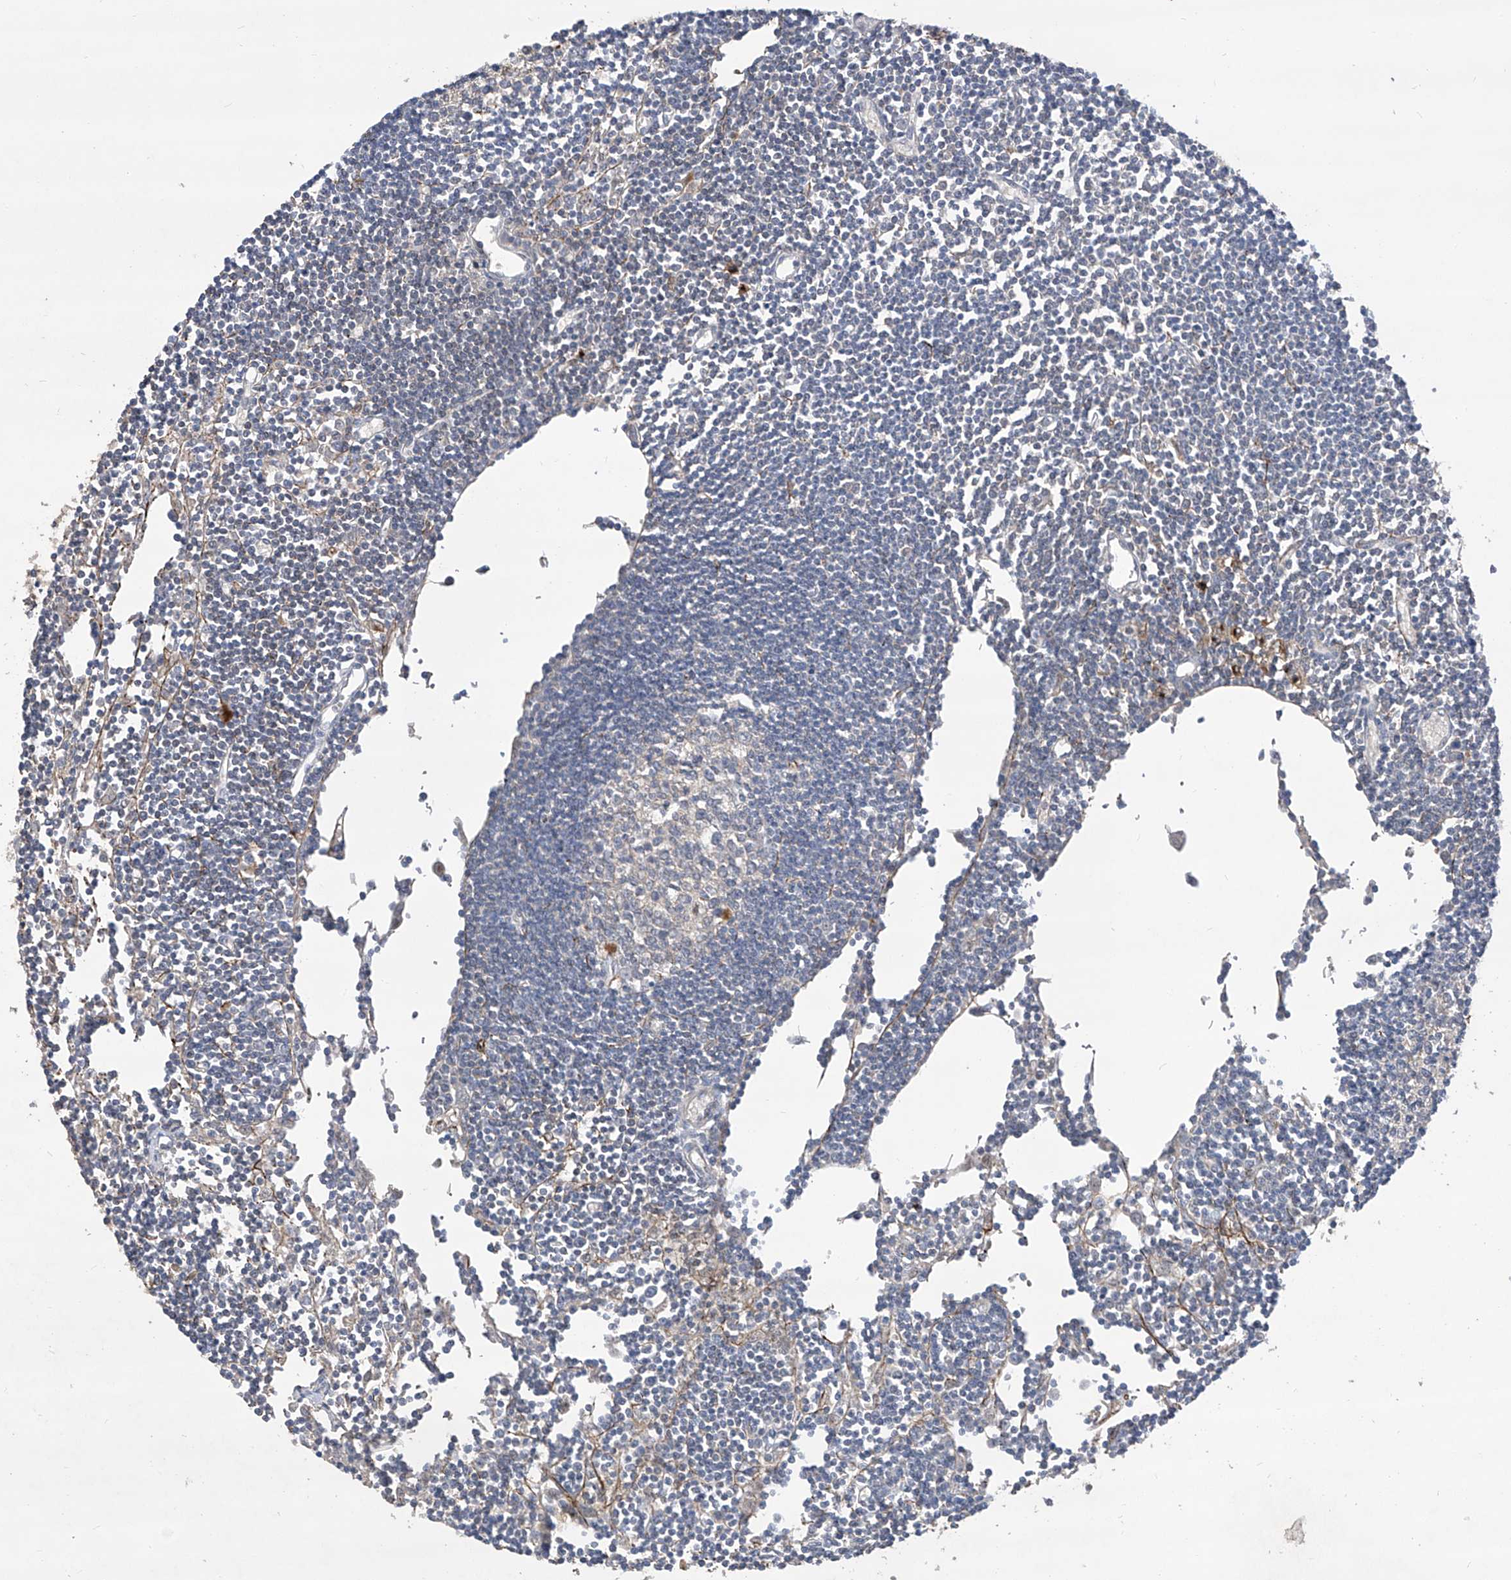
{"staining": {"intensity": "negative", "quantity": "none", "location": "none"}, "tissue": "lymph node", "cell_type": "Germinal center cells", "image_type": "normal", "snomed": [{"axis": "morphology", "description": "Normal tissue, NOS"}, {"axis": "topography", "description": "Lymph node"}], "caption": "Immunohistochemistry histopathology image of unremarkable human lymph node stained for a protein (brown), which reveals no positivity in germinal center cells.", "gene": "TXNIP", "patient": {"sex": "female", "age": 11}}